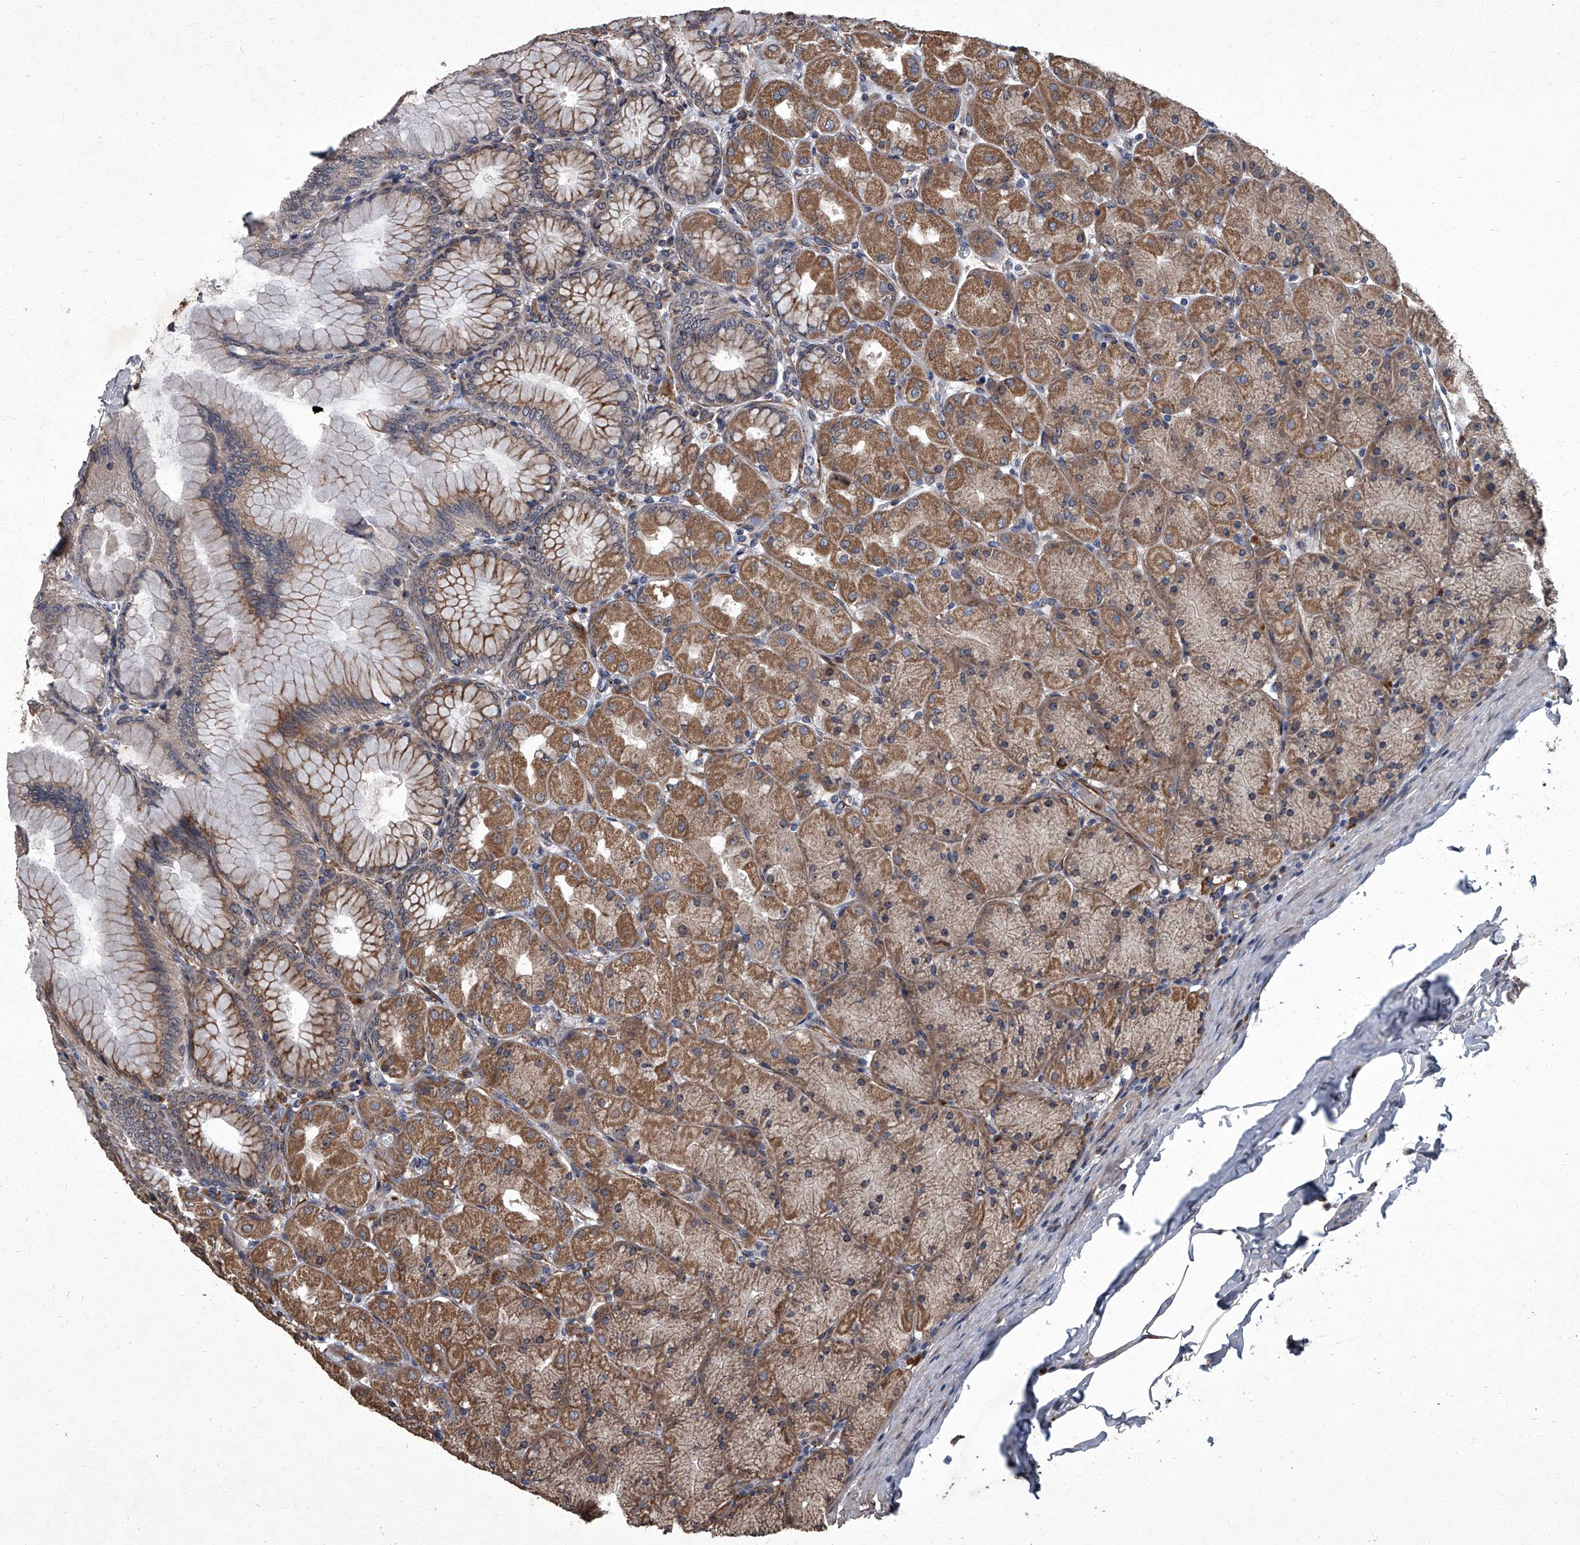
{"staining": {"intensity": "moderate", "quantity": ">75%", "location": "cytoplasmic/membranous"}, "tissue": "stomach", "cell_type": "Glandular cells", "image_type": "normal", "snomed": [{"axis": "morphology", "description": "Normal tissue, NOS"}, {"axis": "topography", "description": "Stomach, upper"}], "caption": "Immunohistochemical staining of benign stomach displays medium levels of moderate cytoplasmic/membranous expression in about >75% of glandular cells. (DAB IHC with brightfield microscopy, high magnification).", "gene": "SIRT4", "patient": {"sex": "female", "age": 56}}